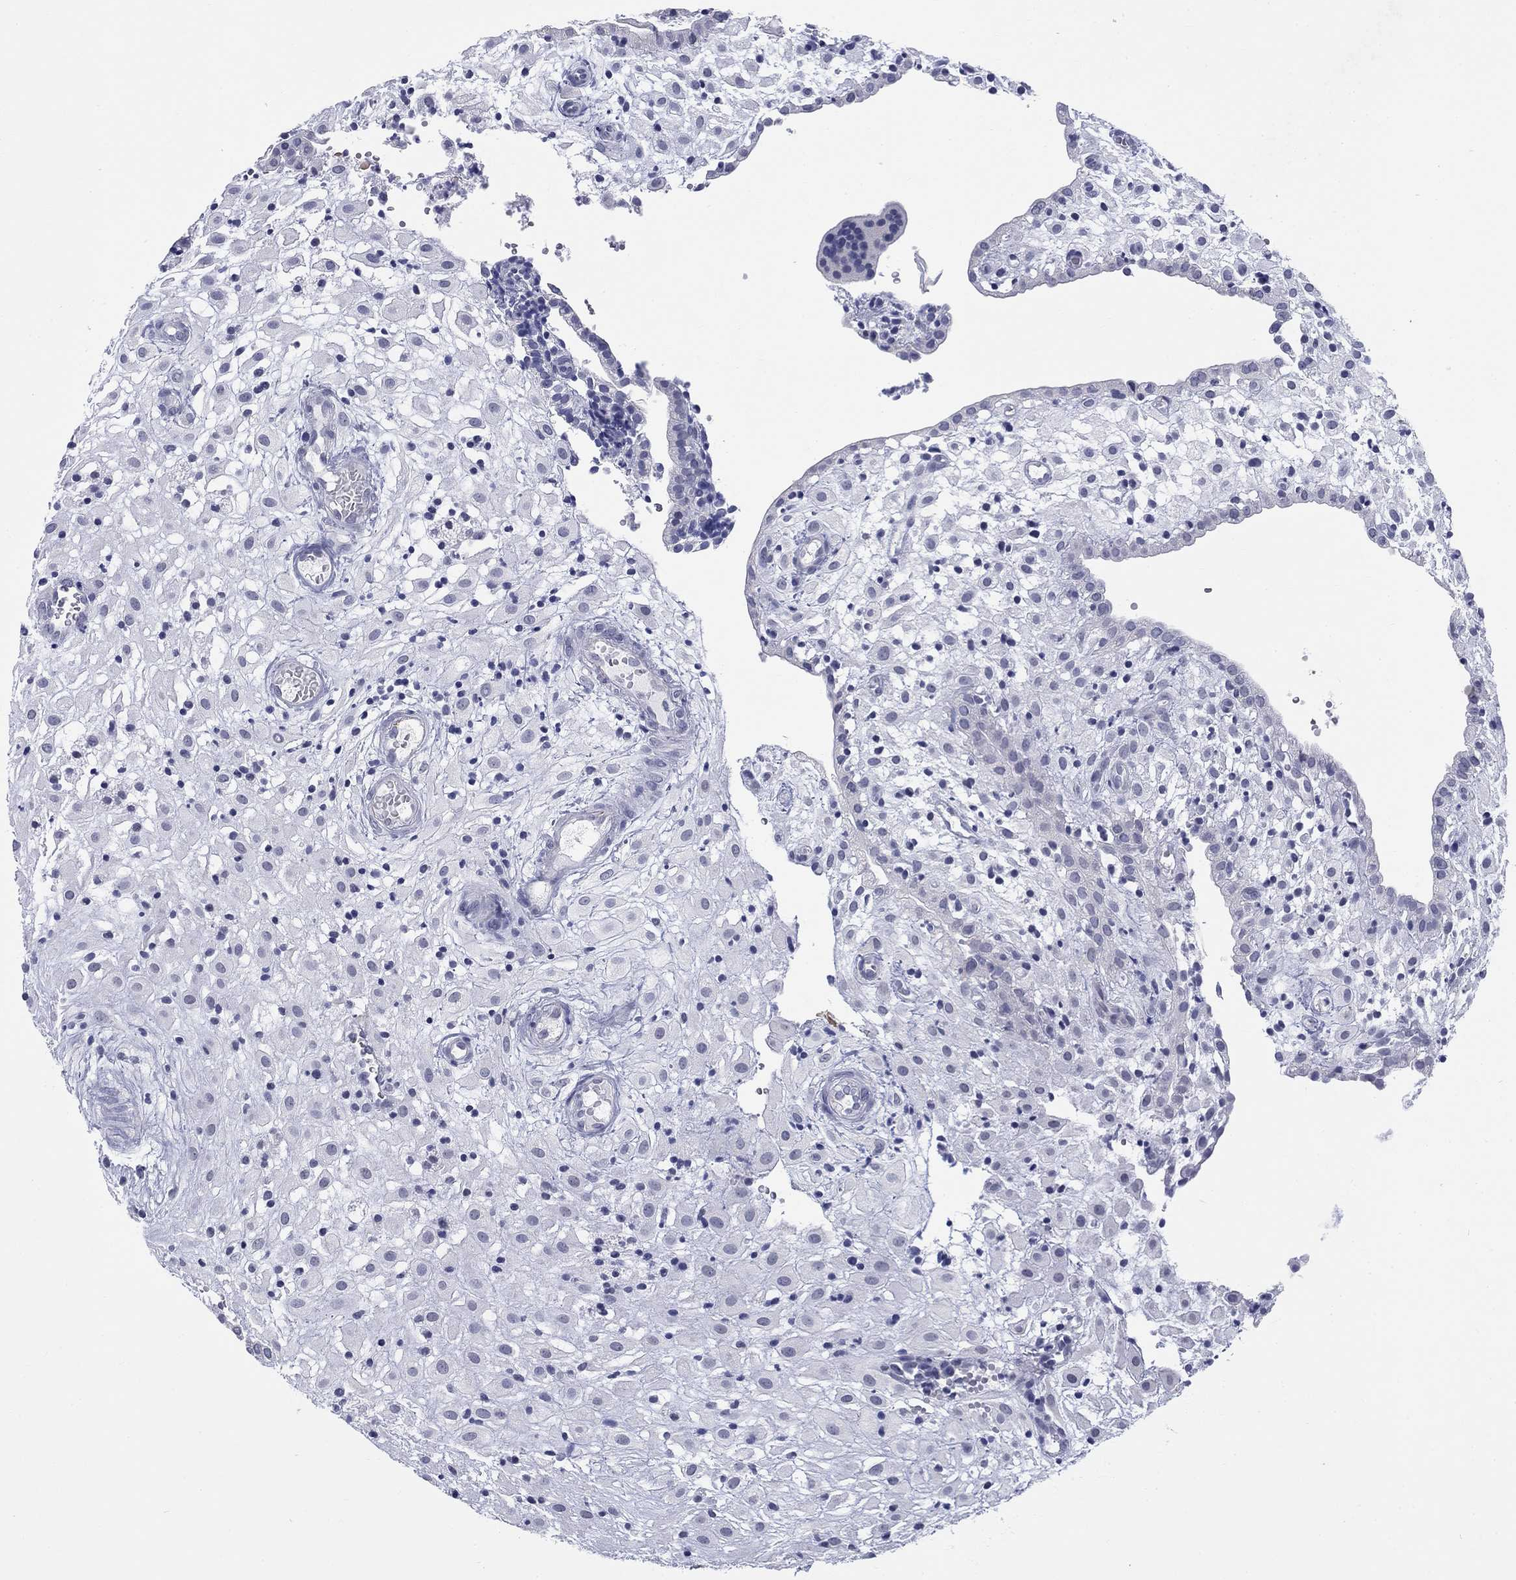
{"staining": {"intensity": "negative", "quantity": "none", "location": "none"}, "tissue": "placenta", "cell_type": "Decidual cells", "image_type": "normal", "snomed": [{"axis": "morphology", "description": "Normal tissue, NOS"}, {"axis": "topography", "description": "Placenta"}], "caption": "This is an immunohistochemistry (IHC) photomicrograph of normal placenta. There is no staining in decidual cells.", "gene": "ECEL1", "patient": {"sex": "female", "age": 24}}